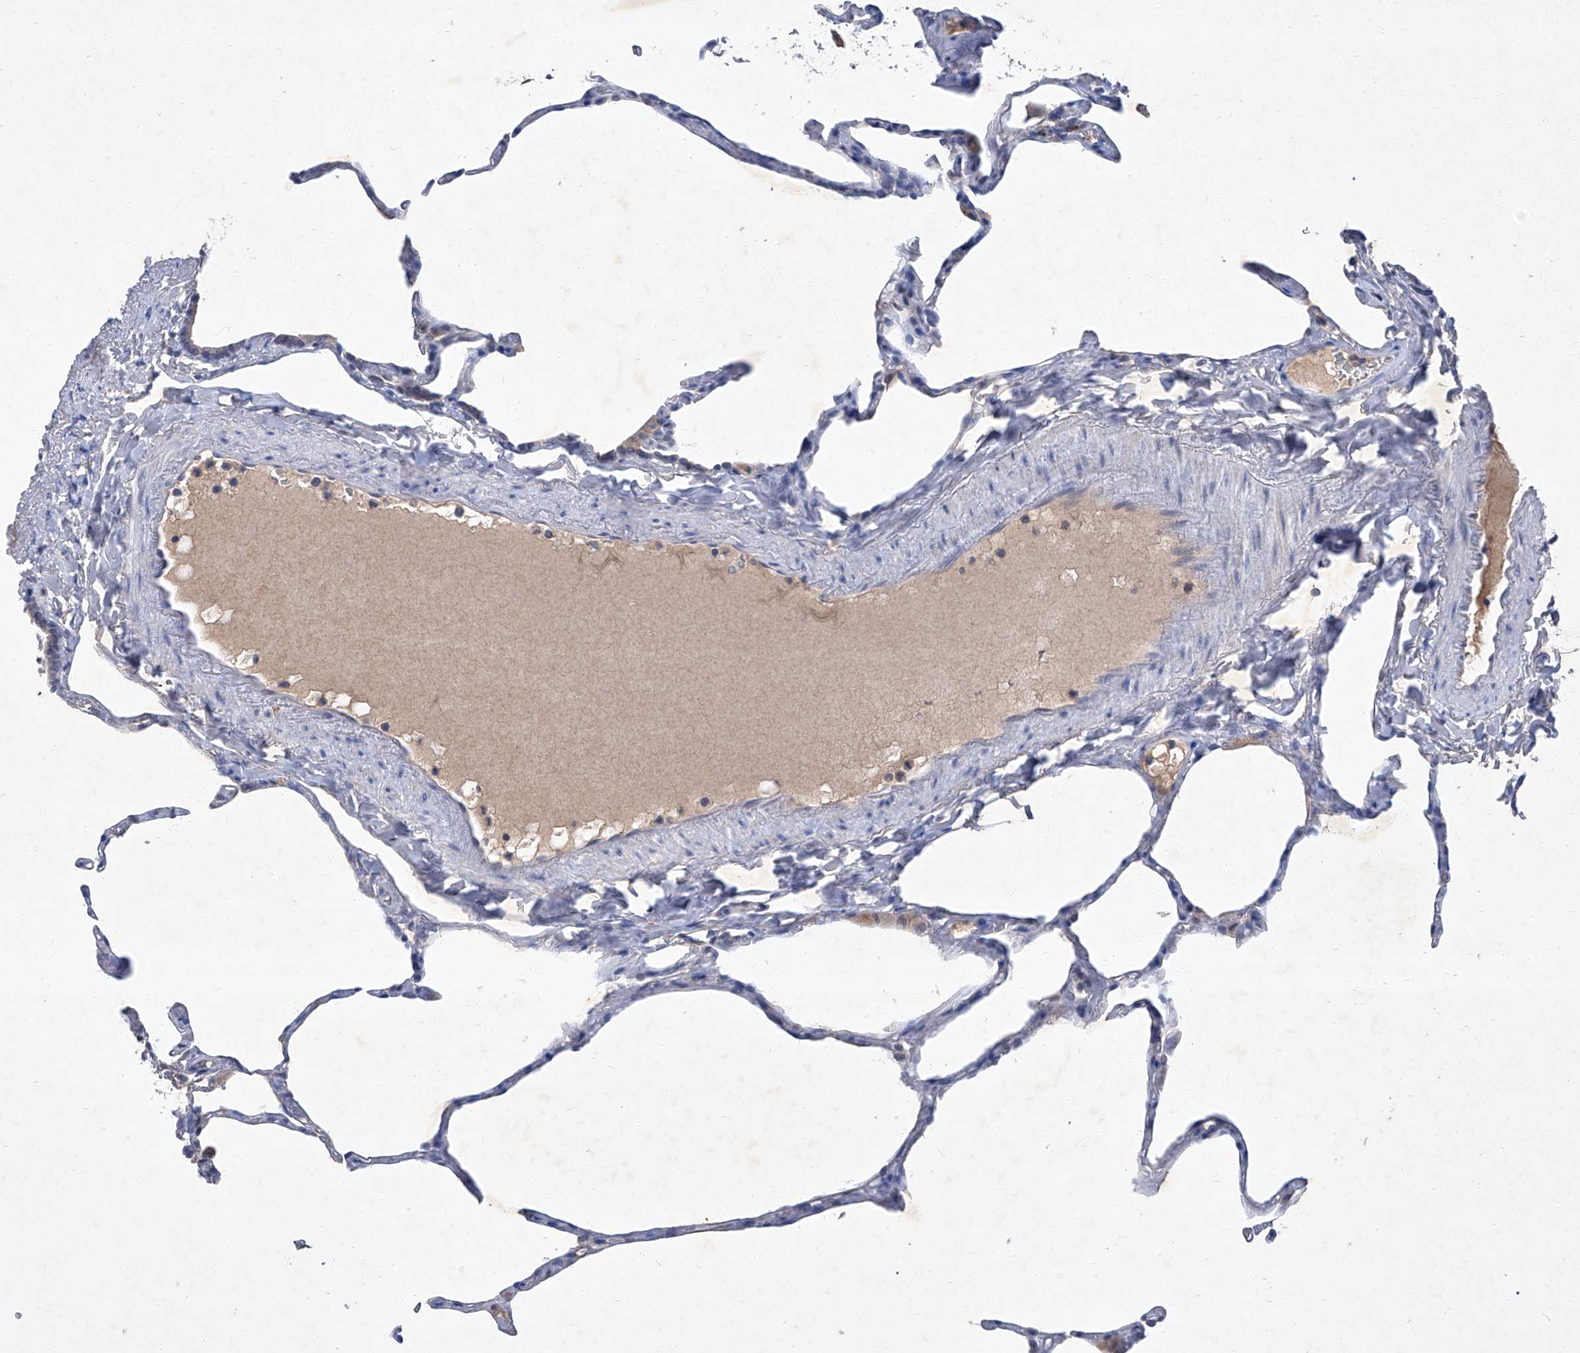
{"staining": {"intensity": "negative", "quantity": "none", "location": "none"}, "tissue": "lung", "cell_type": "Alveolar cells", "image_type": "normal", "snomed": [{"axis": "morphology", "description": "Normal tissue, NOS"}, {"axis": "topography", "description": "Lung"}], "caption": "The immunohistochemistry (IHC) histopathology image has no significant expression in alveolar cells of lung. (Immunohistochemistry, brightfield microscopy, high magnification).", "gene": "SBK2", "patient": {"sex": "male", "age": 65}}